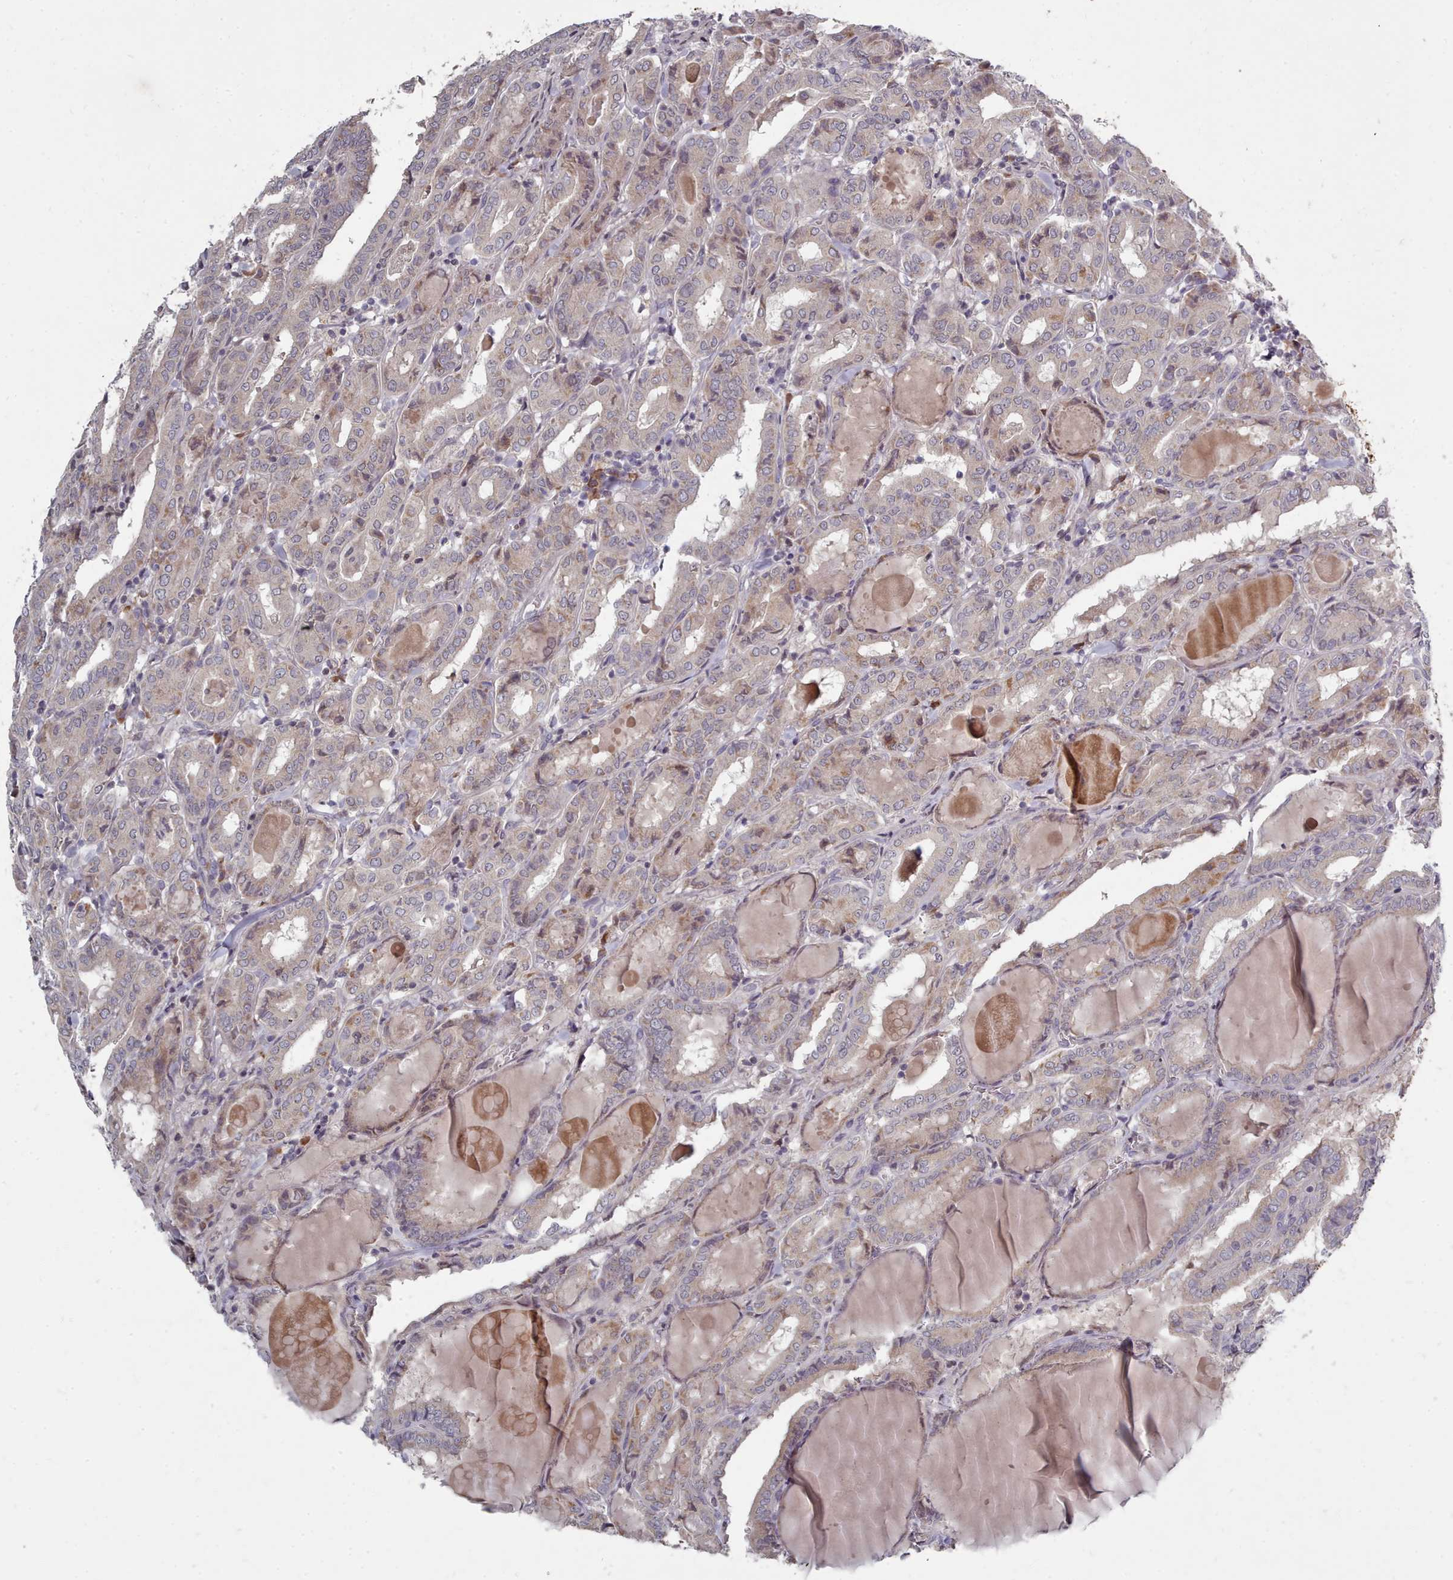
{"staining": {"intensity": "weak", "quantity": "25%-75%", "location": "cytoplasmic/membranous"}, "tissue": "thyroid cancer", "cell_type": "Tumor cells", "image_type": "cancer", "snomed": [{"axis": "morphology", "description": "Papillary adenocarcinoma, NOS"}, {"axis": "topography", "description": "Thyroid gland"}], "caption": "Immunohistochemistry (IHC) (DAB) staining of human thyroid cancer (papillary adenocarcinoma) displays weak cytoplasmic/membranous protein positivity in approximately 25%-75% of tumor cells. Using DAB (3,3'-diaminobenzidine) (brown) and hematoxylin (blue) stains, captured at high magnification using brightfield microscopy.", "gene": "ACKR3", "patient": {"sex": "female", "age": 72}}